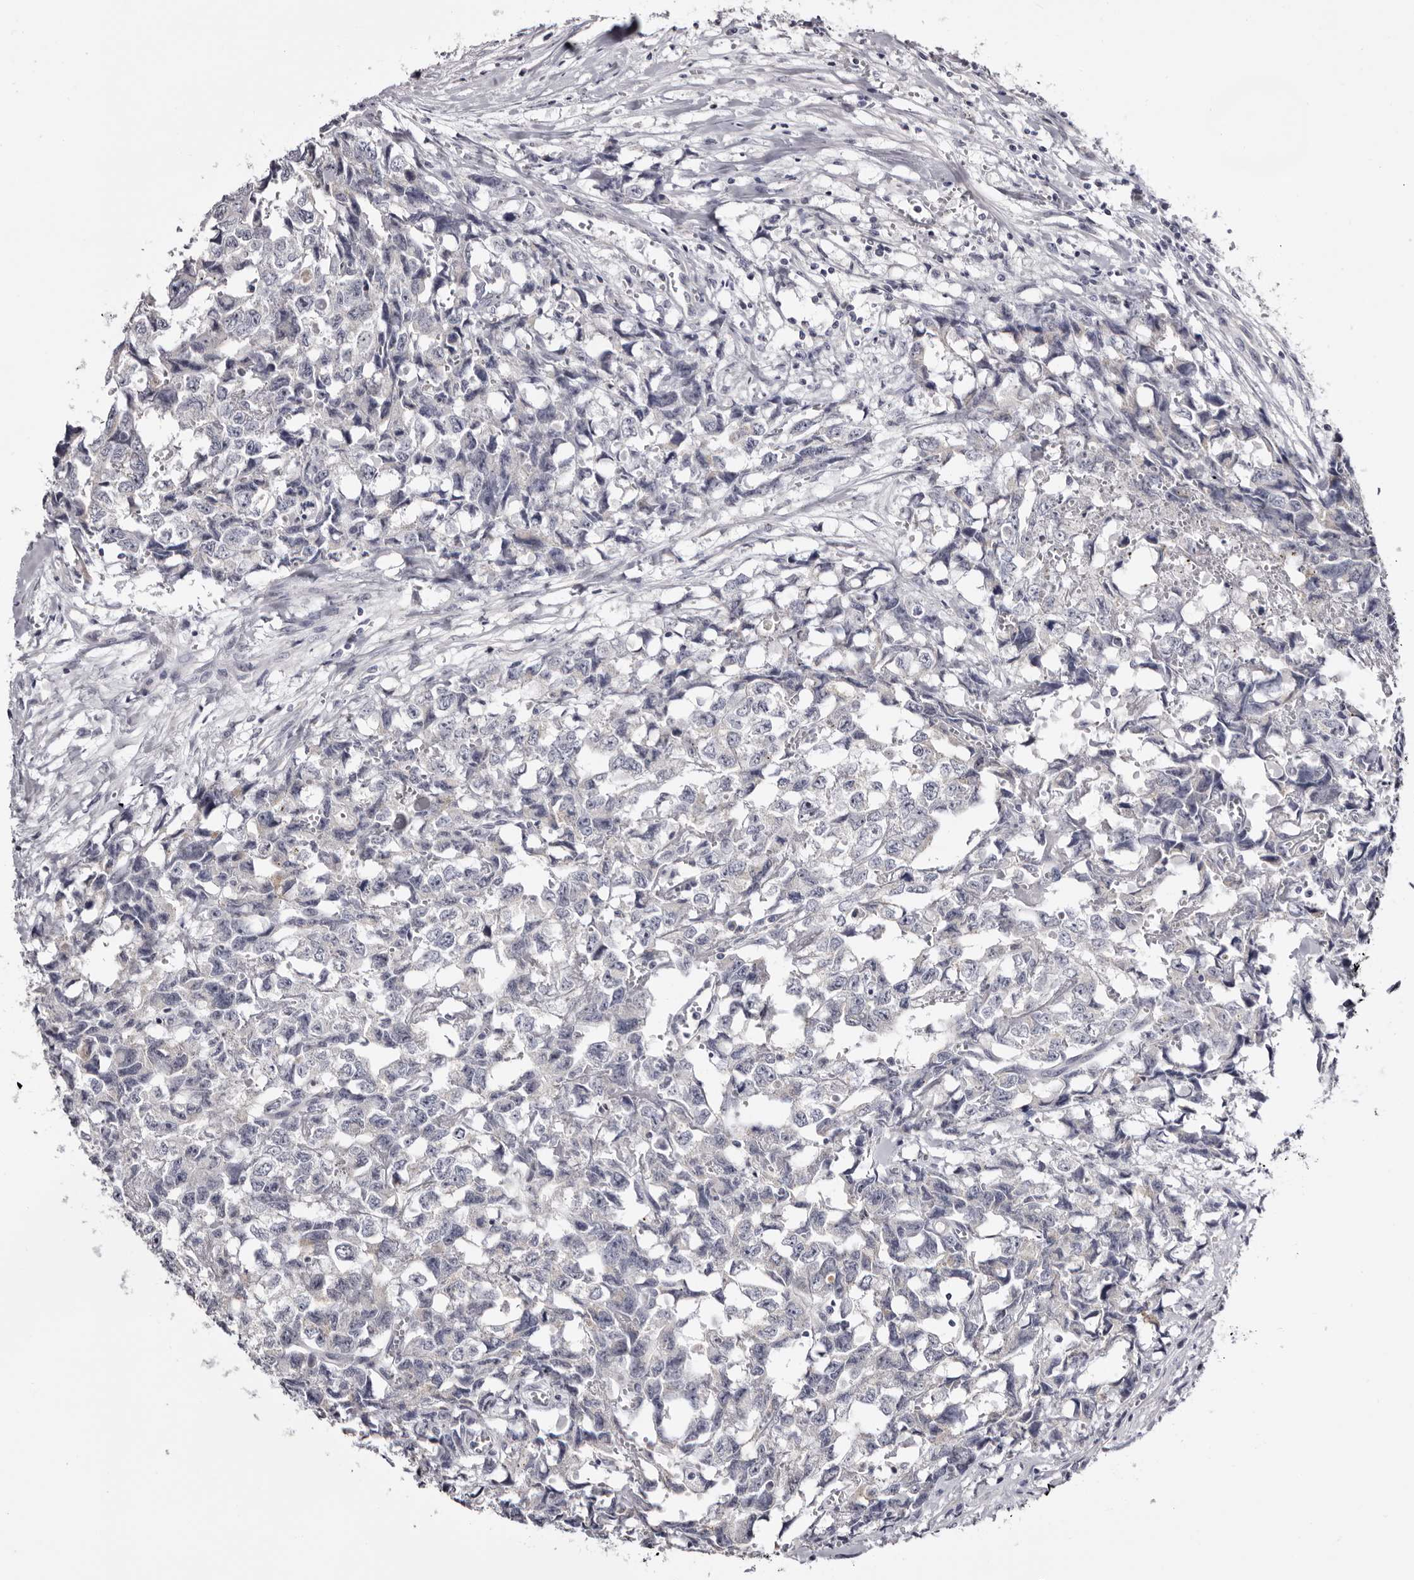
{"staining": {"intensity": "negative", "quantity": "none", "location": "none"}, "tissue": "testis cancer", "cell_type": "Tumor cells", "image_type": "cancer", "snomed": [{"axis": "morphology", "description": "Carcinoma, Embryonal, NOS"}, {"axis": "topography", "description": "Testis"}], "caption": "High power microscopy image of an immunohistochemistry (IHC) micrograph of testis embryonal carcinoma, revealing no significant positivity in tumor cells.", "gene": "CASQ1", "patient": {"sex": "male", "age": 31}}